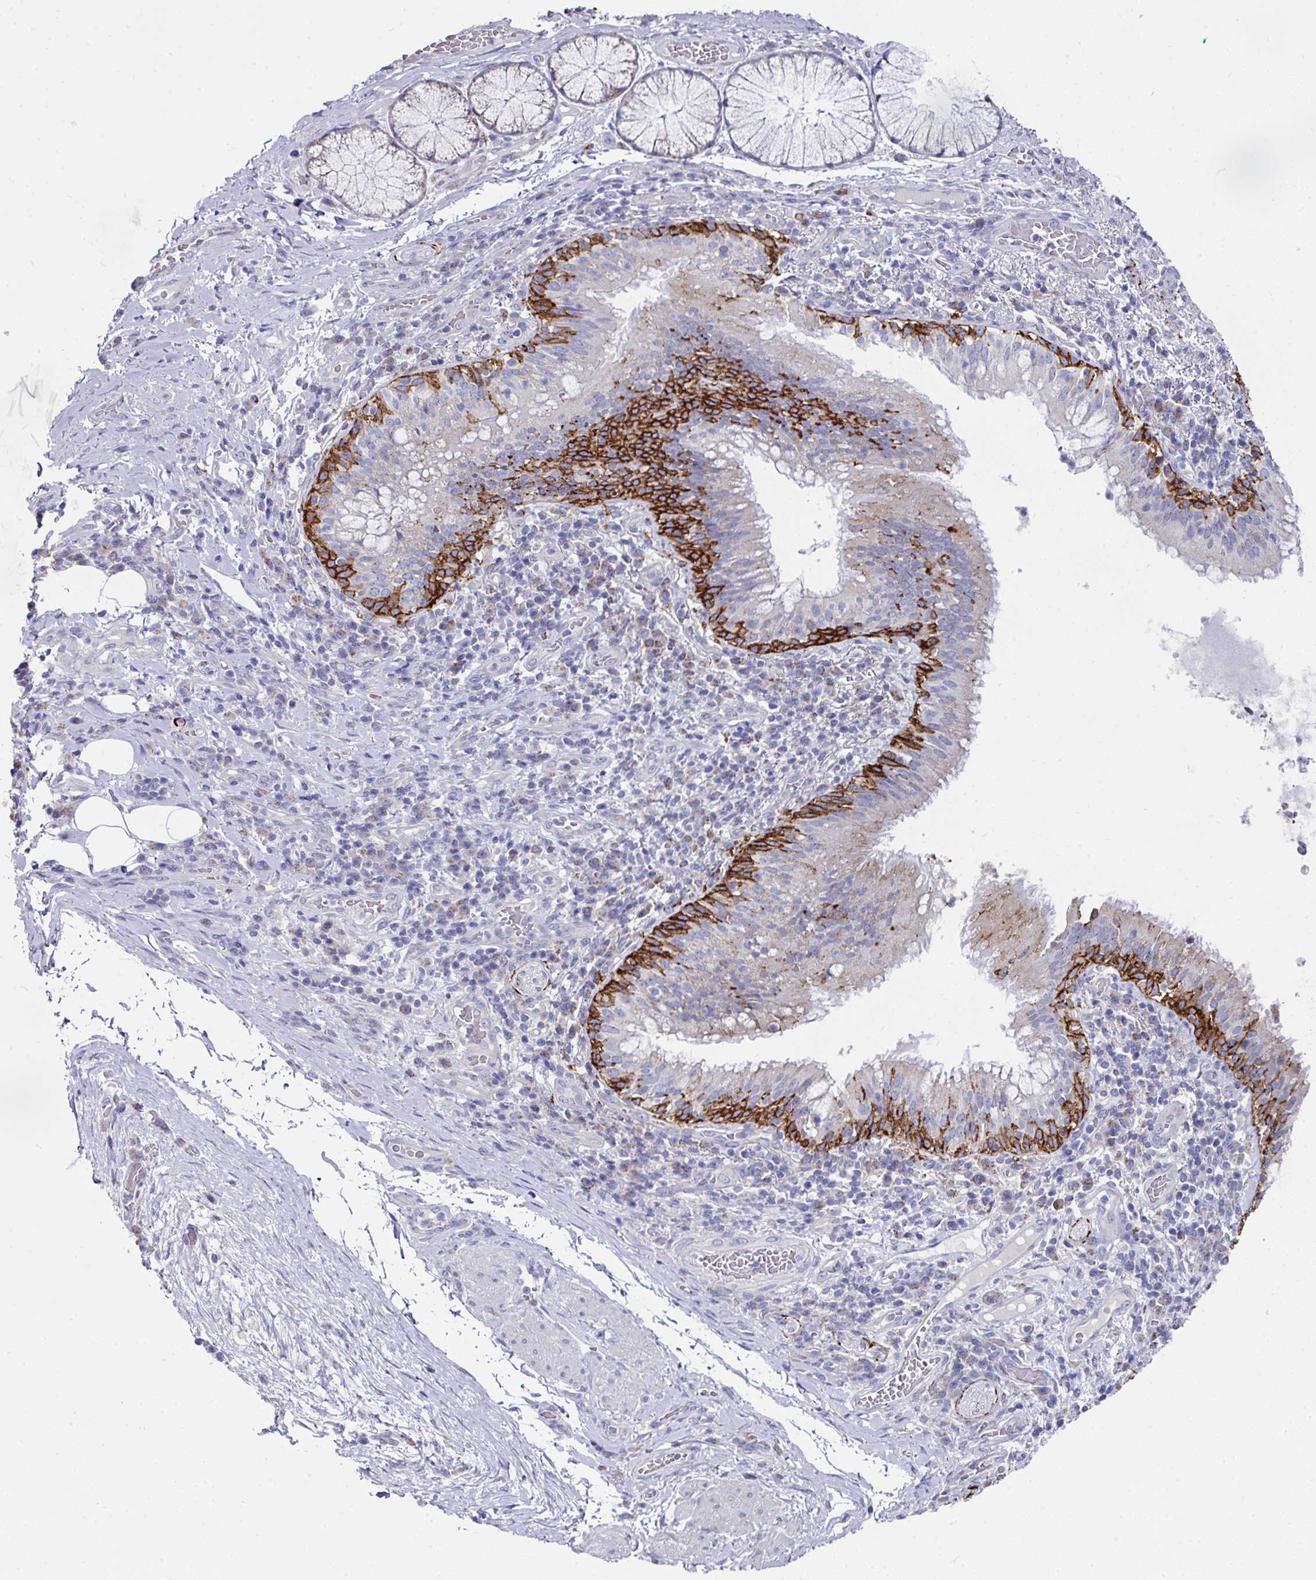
{"staining": {"intensity": "strong", "quantity": "<25%", "location": "cytoplasmic/membranous"}, "tissue": "bronchus", "cell_type": "Respiratory epithelial cells", "image_type": "normal", "snomed": [{"axis": "morphology", "description": "Normal tissue, NOS"}, {"axis": "topography", "description": "Cartilage tissue"}, {"axis": "topography", "description": "Bronchus"}], "caption": "A high-resolution image shows immunohistochemistry (IHC) staining of unremarkable bronchus, which displays strong cytoplasmic/membranous staining in approximately <25% of respiratory epithelial cells. The staining is performed using DAB (3,3'-diaminobenzidine) brown chromogen to label protein expression. The nuclei are counter-stained blue using hematoxylin.", "gene": "CLDN1", "patient": {"sex": "male", "age": 56}}